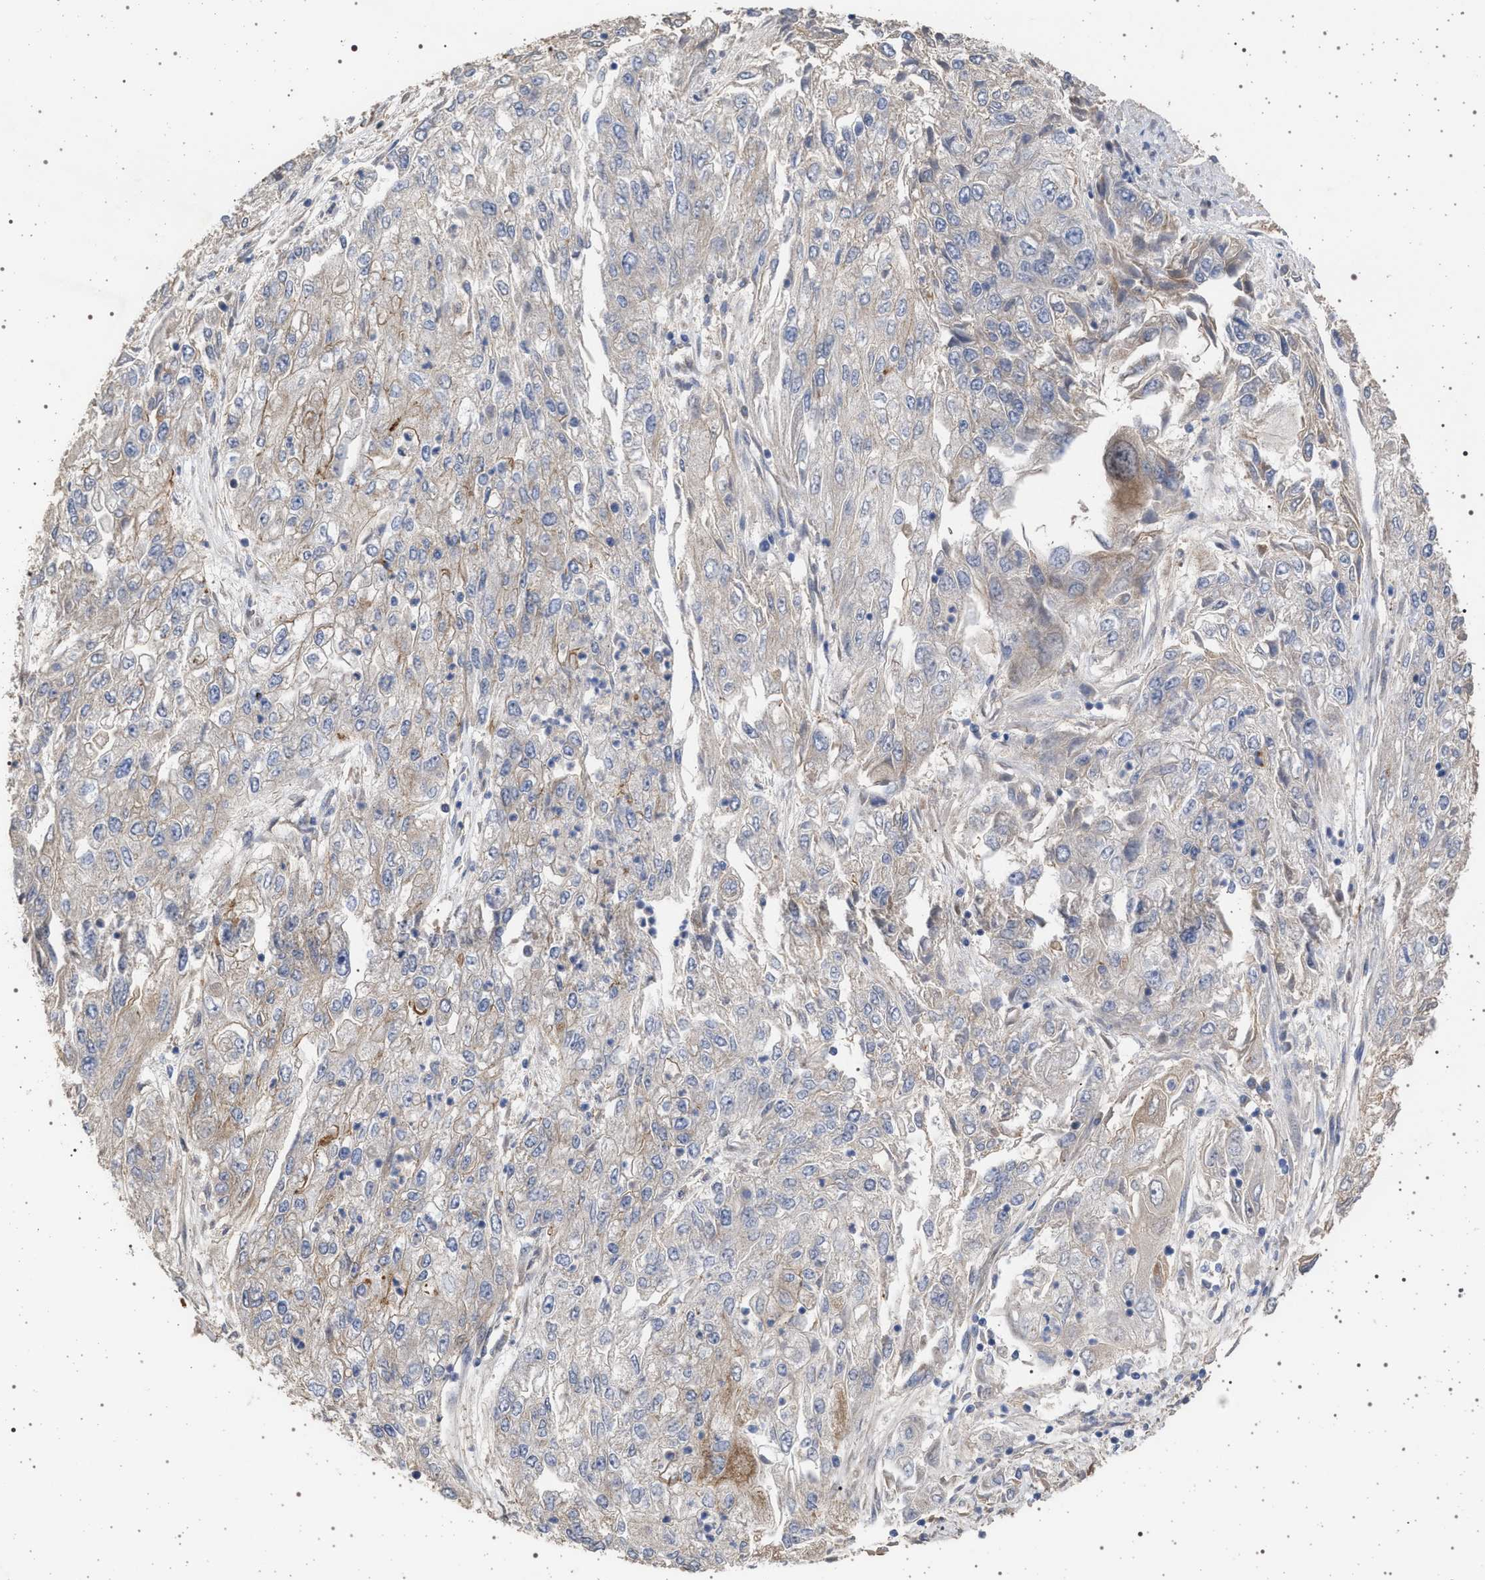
{"staining": {"intensity": "weak", "quantity": "<25%", "location": "cytoplasmic/membranous"}, "tissue": "endometrial cancer", "cell_type": "Tumor cells", "image_type": "cancer", "snomed": [{"axis": "morphology", "description": "Adenocarcinoma, NOS"}, {"axis": "topography", "description": "Endometrium"}], "caption": "Immunohistochemistry (IHC) of endometrial cancer shows no expression in tumor cells.", "gene": "IFT20", "patient": {"sex": "female", "age": 49}}